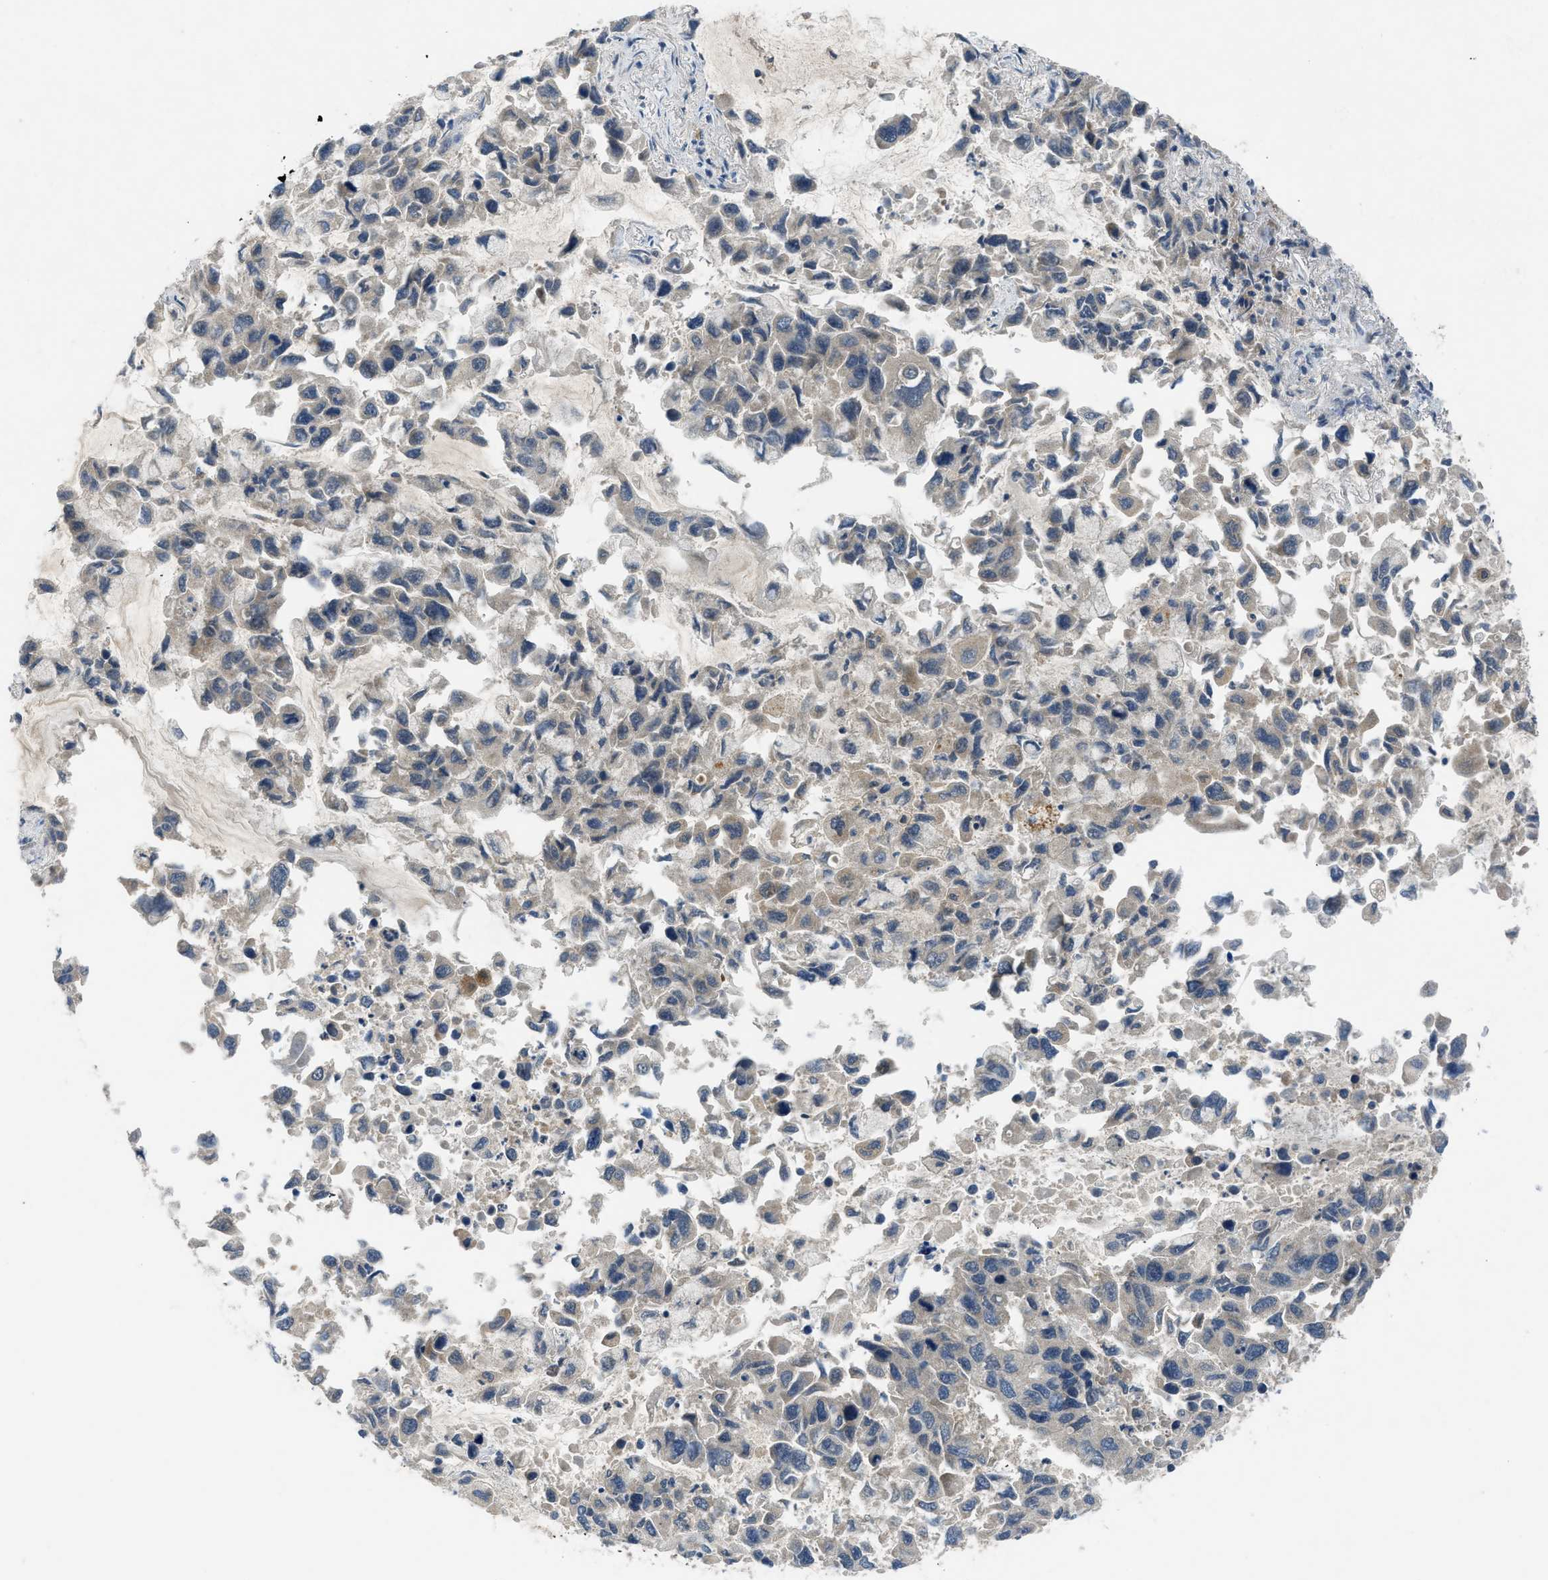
{"staining": {"intensity": "weak", "quantity": ">75%", "location": "cytoplasmic/membranous"}, "tissue": "lung cancer", "cell_type": "Tumor cells", "image_type": "cancer", "snomed": [{"axis": "morphology", "description": "Adenocarcinoma, NOS"}, {"axis": "topography", "description": "Lung"}], "caption": "Adenocarcinoma (lung) stained for a protein (brown) shows weak cytoplasmic/membranous positive positivity in approximately >75% of tumor cells.", "gene": "PDE7A", "patient": {"sex": "male", "age": 64}}